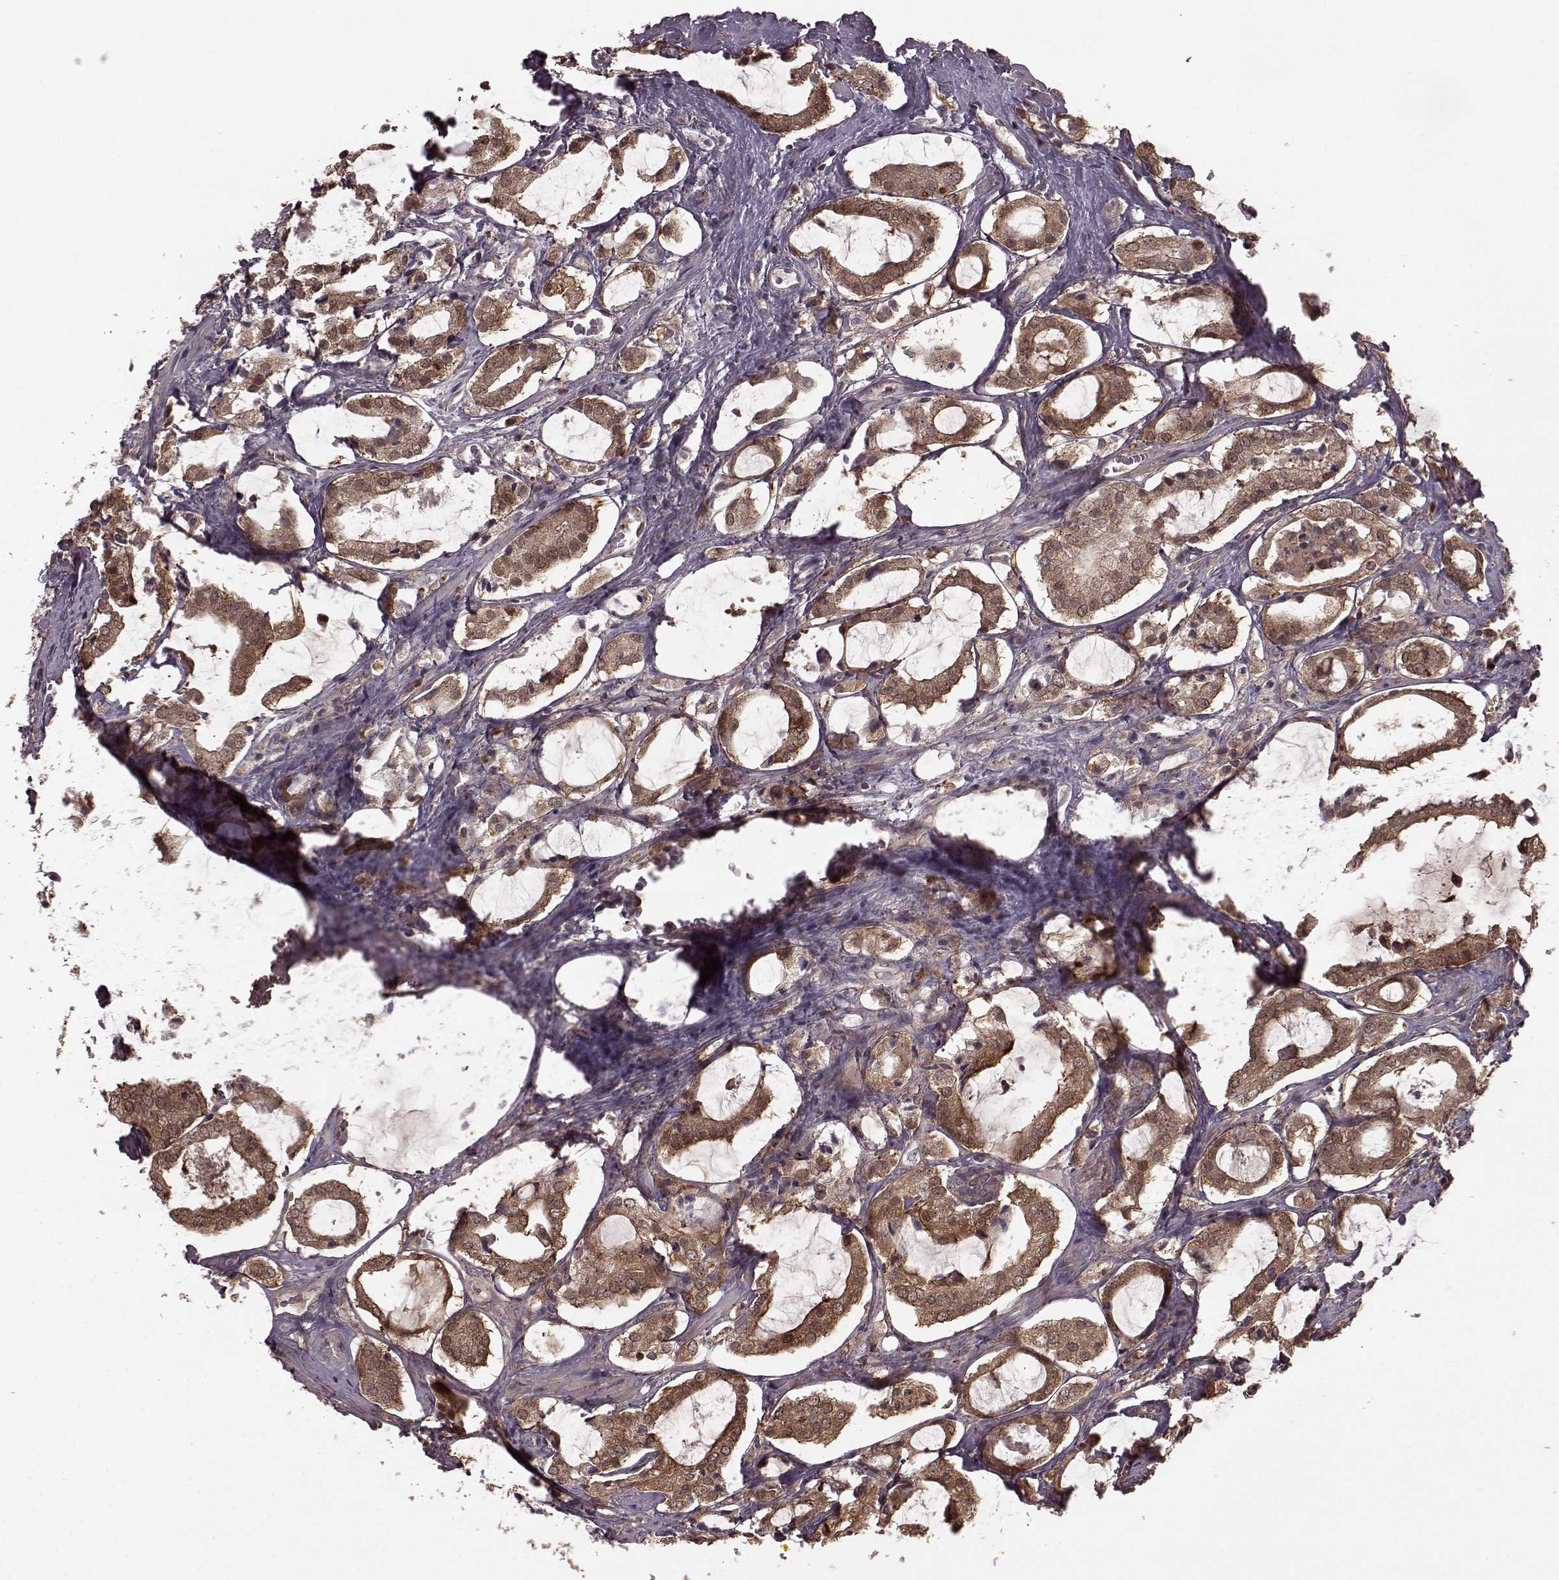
{"staining": {"intensity": "moderate", "quantity": ">75%", "location": "cytoplasmic/membranous"}, "tissue": "prostate cancer", "cell_type": "Tumor cells", "image_type": "cancer", "snomed": [{"axis": "morphology", "description": "Adenocarcinoma, NOS"}, {"axis": "topography", "description": "Prostate"}], "caption": "Immunohistochemical staining of prostate adenocarcinoma exhibits medium levels of moderate cytoplasmic/membranous protein expression in about >75% of tumor cells.", "gene": "GSS", "patient": {"sex": "male", "age": 66}}